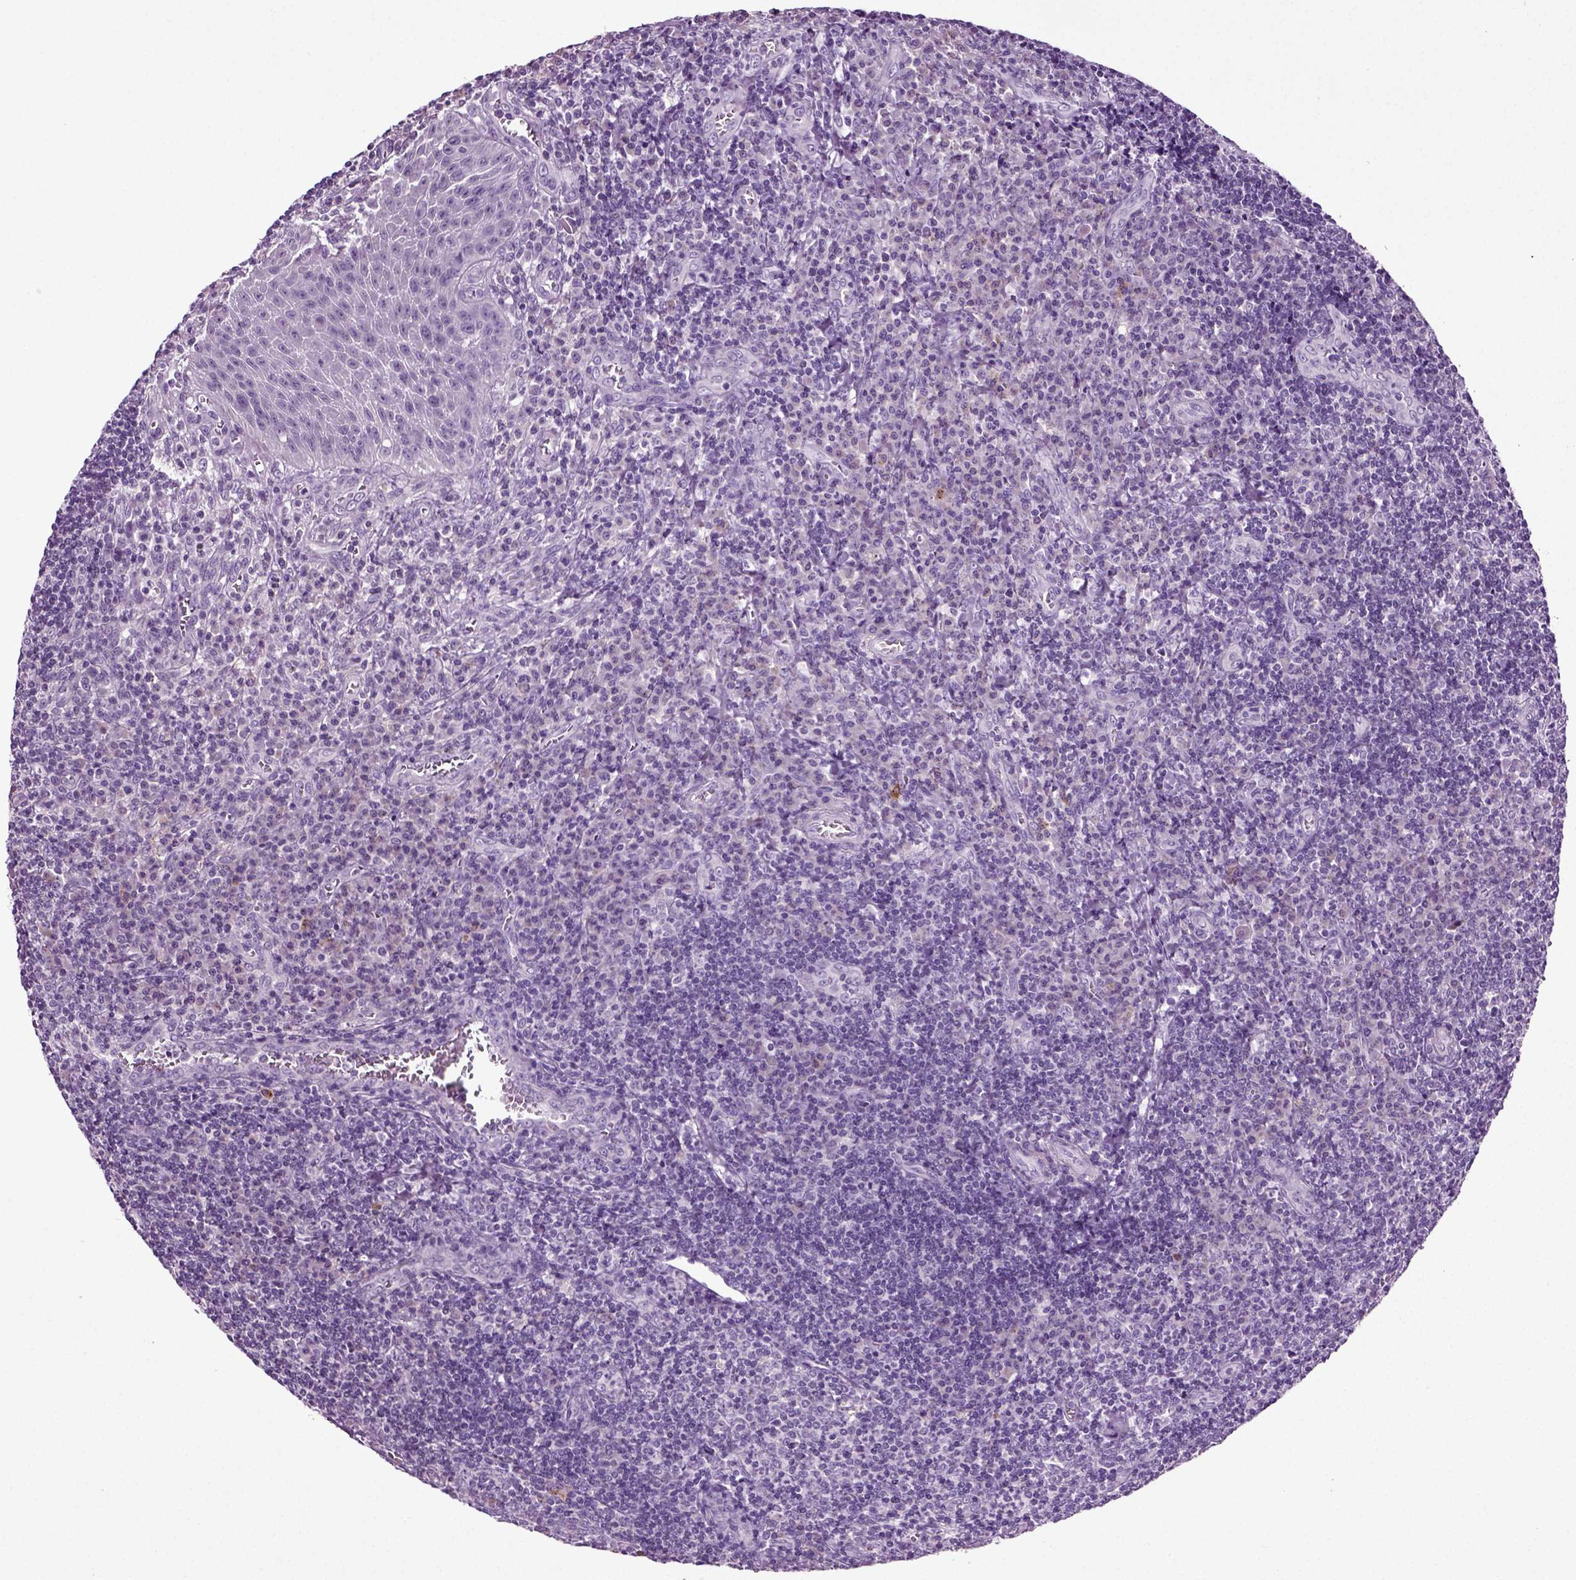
{"staining": {"intensity": "negative", "quantity": "none", "location": "none"}, "tissue": "tonsil", "cell_type": "Germinal center cells", "image_type": "normal", "snomed": [{"axis": "morphology", "description": "Normal tissue, NOS"}, {"axis": "topography", "description": "Tonsil"}], "caption": "High power microscopy histopathology image of an immunohistochemistry (IHC) micrograph of normal tonsil, revealing no significant positivity in germinal center cells. (Stains: DAB (3,3'-diaminobenzidine) immunohistochemistry with hematoxylin counter stain, Microscopy: brightfield microscopy at high magnification).", "gene": "DNAH10", "patient": {"sex": "male", "age": 33}}